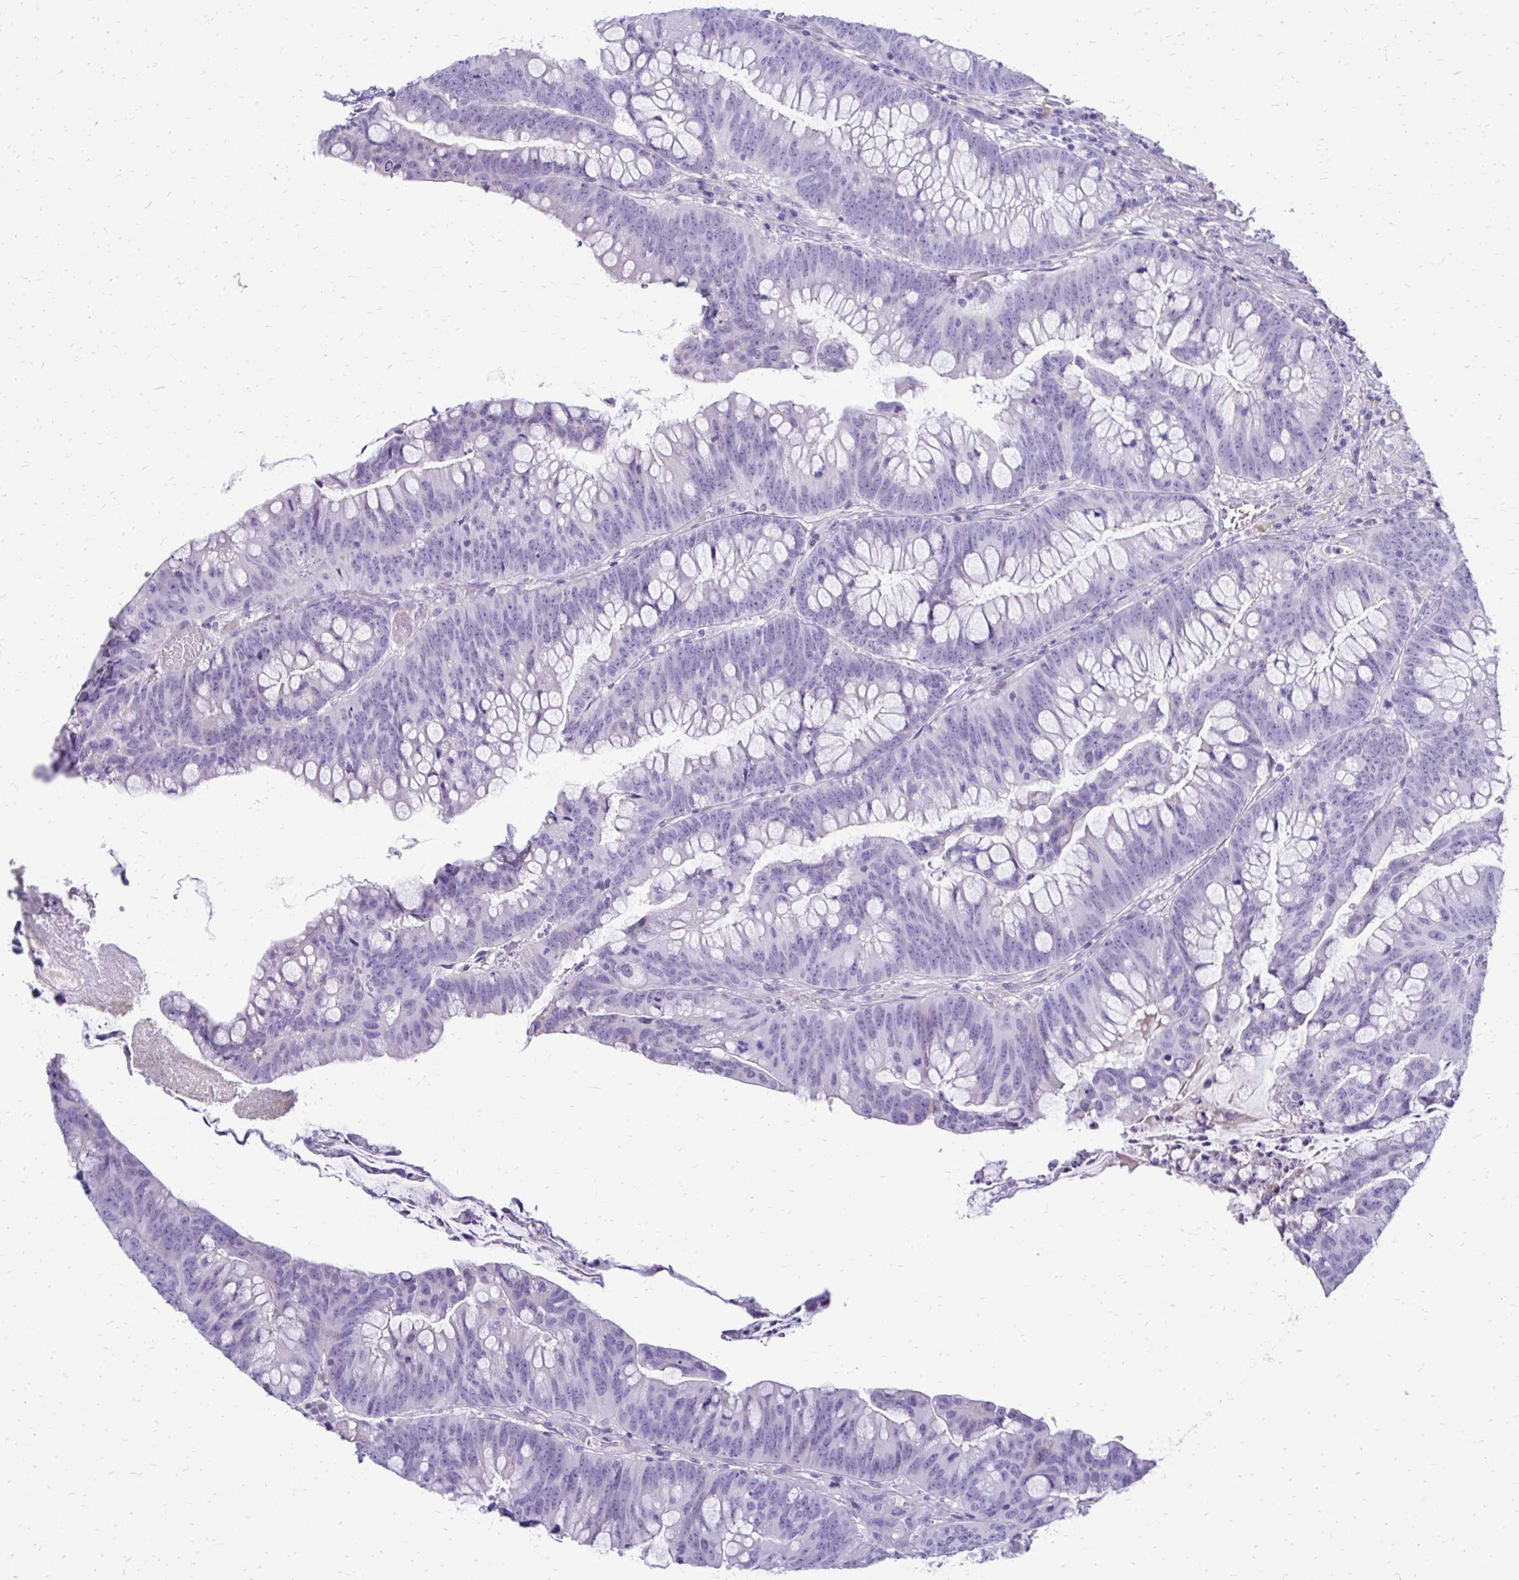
{"staining": {"intensity": "negative", "quantity": "none", "location": "none"}, "tissue": "colorectal cancer", "cell_type": "Tumor cells", "image_type": "cancer", "snomed": [{"axis": "morphology", "description": "Adenocarcinoma, NOS"}, {"axis": "topography", "description": "Colon"}], "caption": "Adenocarcinoma (colorectal) was stained to show a protein in brown. There is no significant positivity in tumor cells.", "gene": "SIGLEC11", "patient": {"sex": "male", "age": 62}}